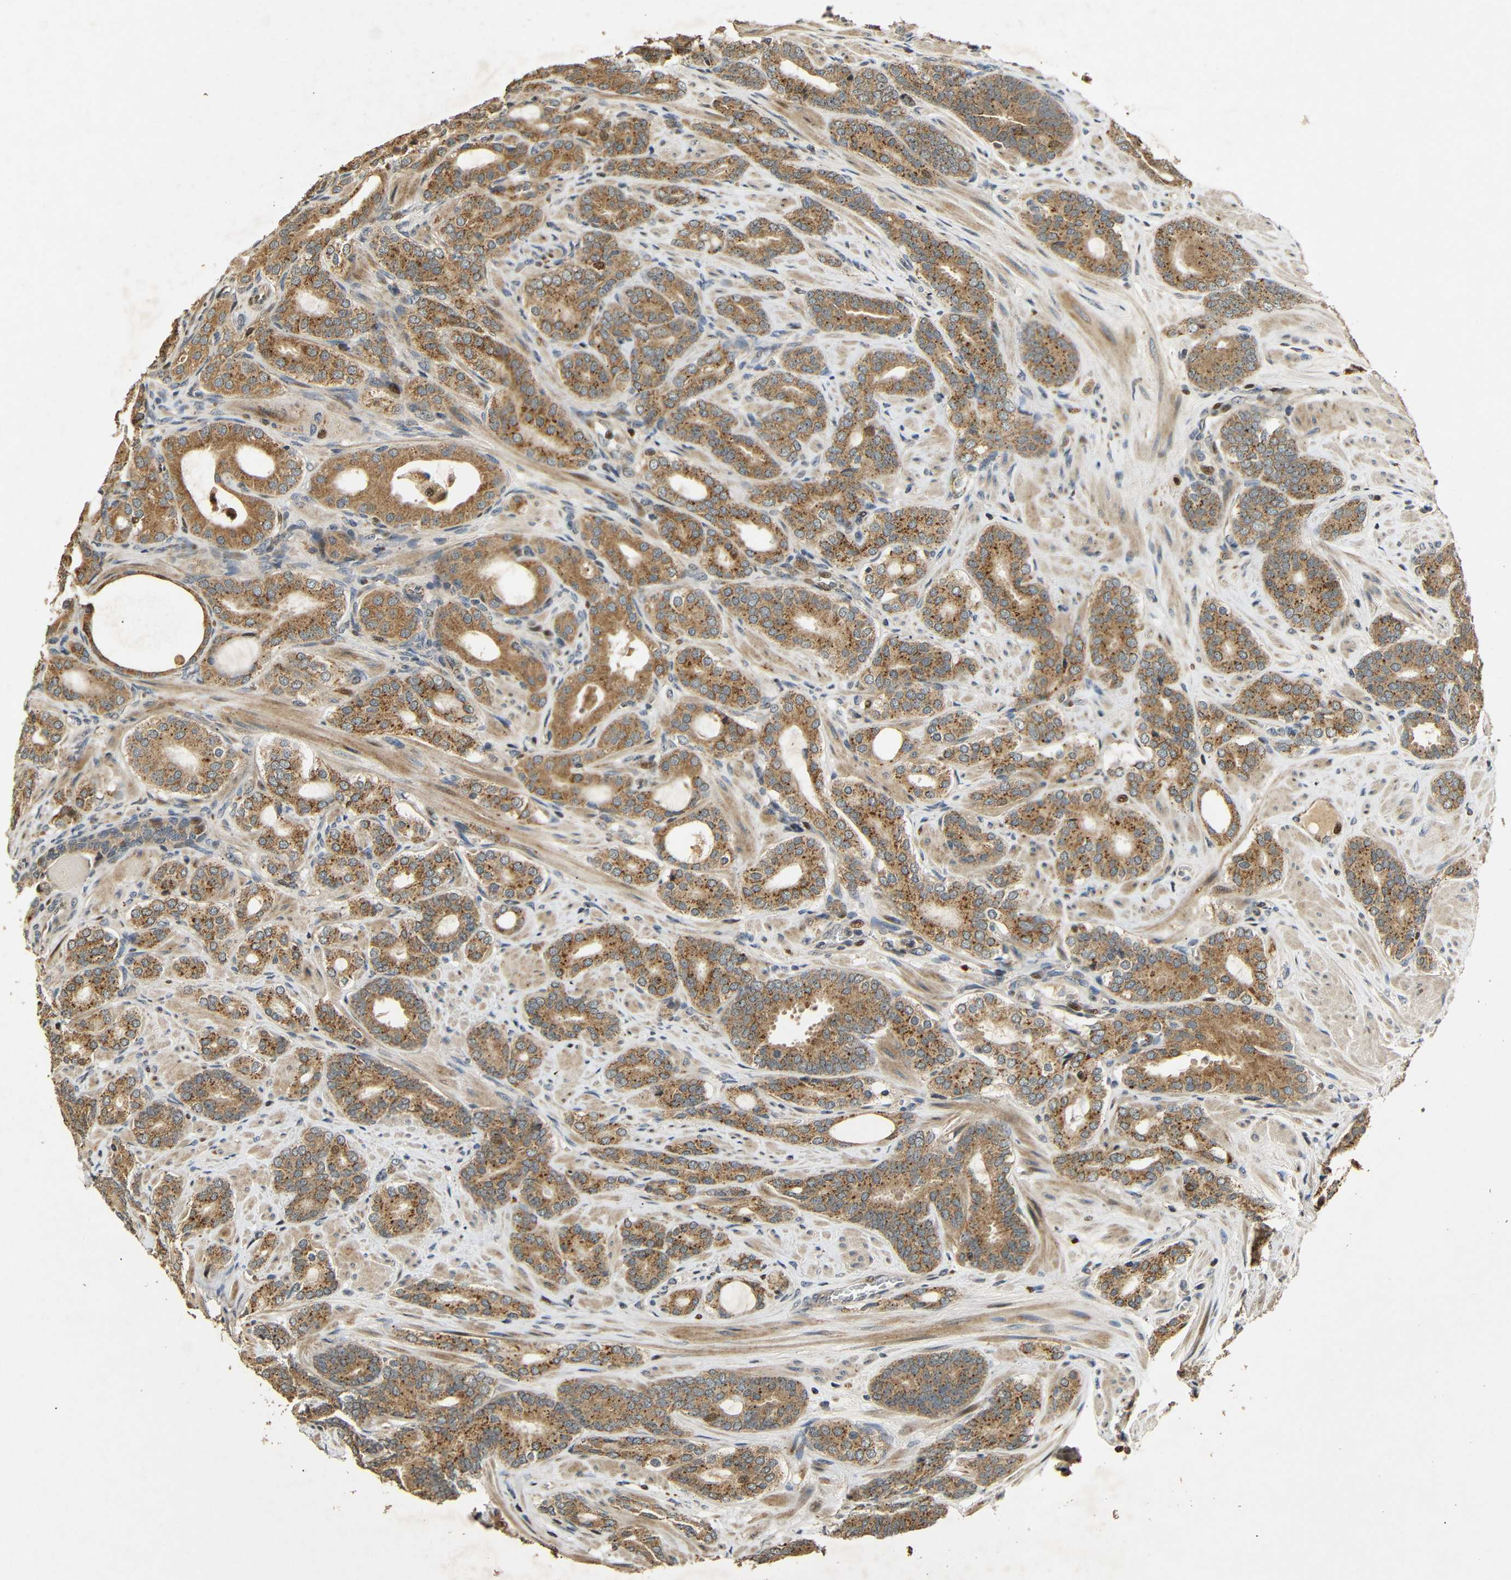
{"staining": {"intensity": "strong", "quantity": ">75%", "location": "cytoplasmic/membranous"}, "tissue": "prostate cancer", "cell_type": "Tumor cells", "image_type": "cancer", "snomed": [{"axis": "morphology", "description": "Adenocarcinoma, Low grade"}, {"axis": "topography", "description": "Prostate"}], "caption": "Prostate low-grade adenocarcinoma was stained to show a protein in brown. There is high levels of strong cytoplasmic/membranous positivity in about >75% of tumor cells.", "gene": "KAZALD1", "patient": {"sex": "male", "age": 63}}